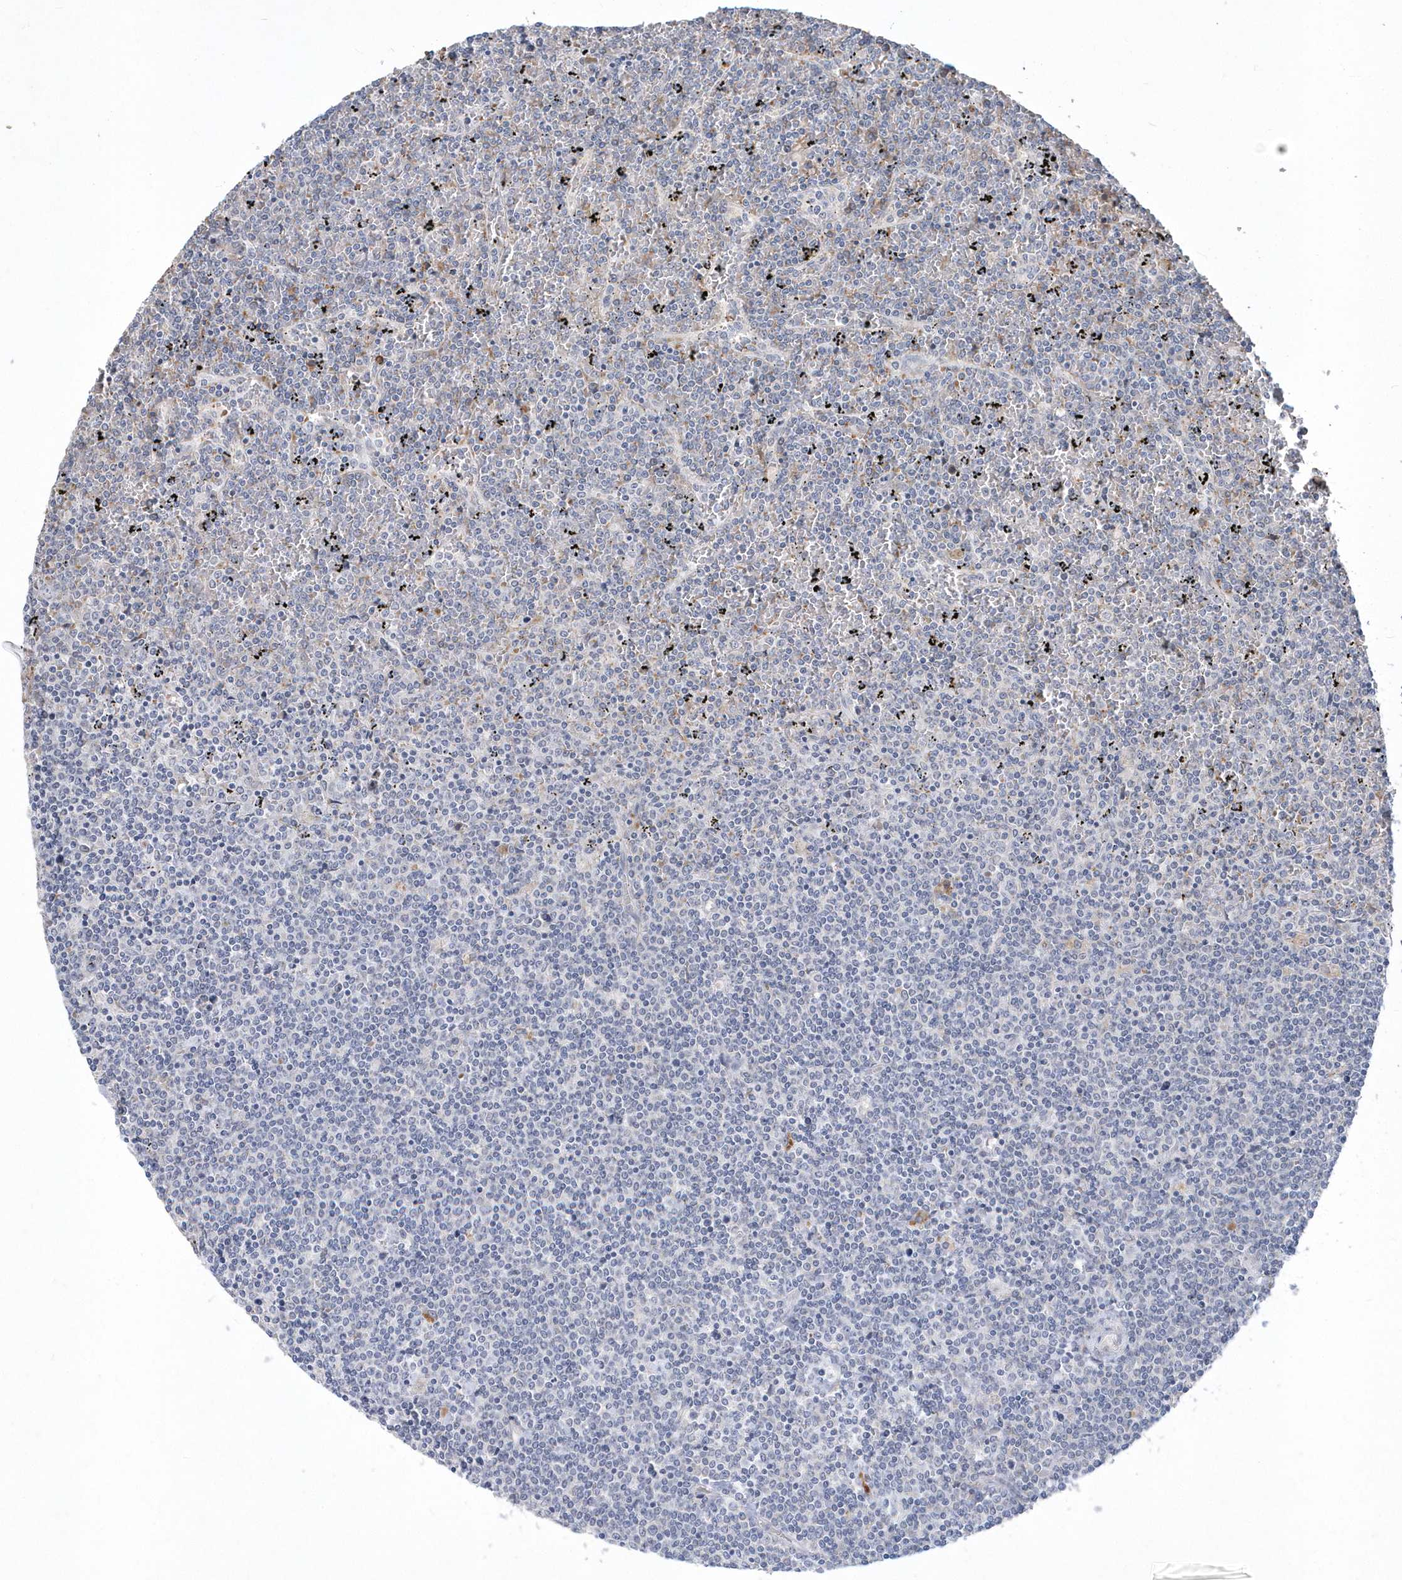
{"staining": {"intensity": "negative", "quantity": "none", "location": "none"}, "tissue": "lymphoma", "cell_type": "Tumor cells", "image_type": "cancer", "snomed": [{"axis": "morphology", "description": "Malignant lymphoma, non-Hodgkin's type, Low grade"}, {"axis": "topography", "description": "Spleen"}], "caption": "Tumor cells show no significant protein expression in lymphoma. (DAB (3,3'-diaminobenzidine) immunohistochemistry (IHC) visualized using brightfield microscopy, high magnification).", "gene": "TSPEAR", "patient": {"sex": "female", "age": 19}}